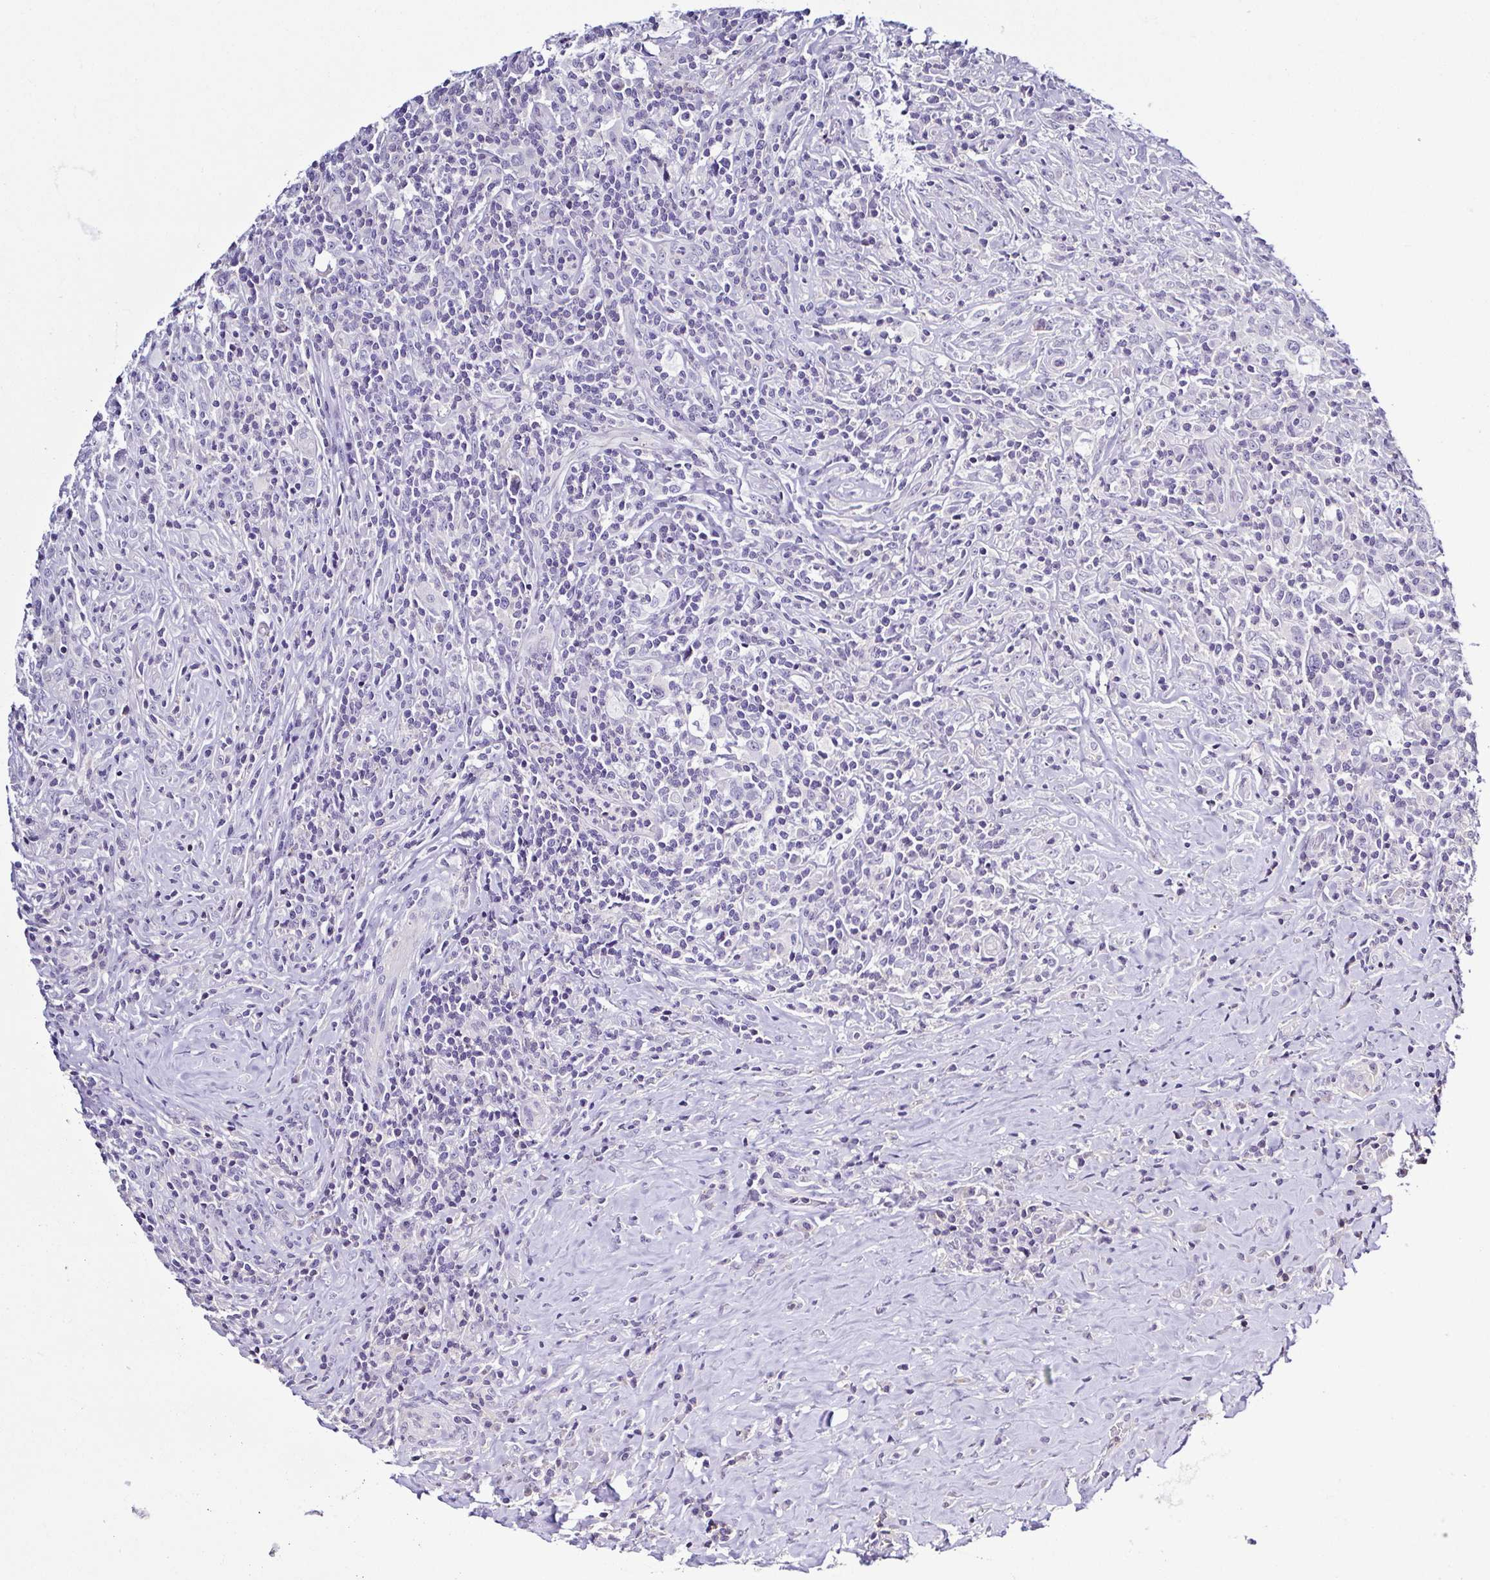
{"staining": {"intensity": "negative", "quantity": "none", "location": "none"}, "tissue": "lymphoma", "cell_type": "Tumor cells", "image_type": "cancer", "snomed": [{"axis": "morphology", "description": "Hodgkin's disease, NOS"}, {"axis": "topography", "description": "Lymph node"}], "caption": "Tumor cells are negative for brown protein staining in lymphoma.", "gene": "TNNT2", "patient": {"sex": "female", "age": 18}}